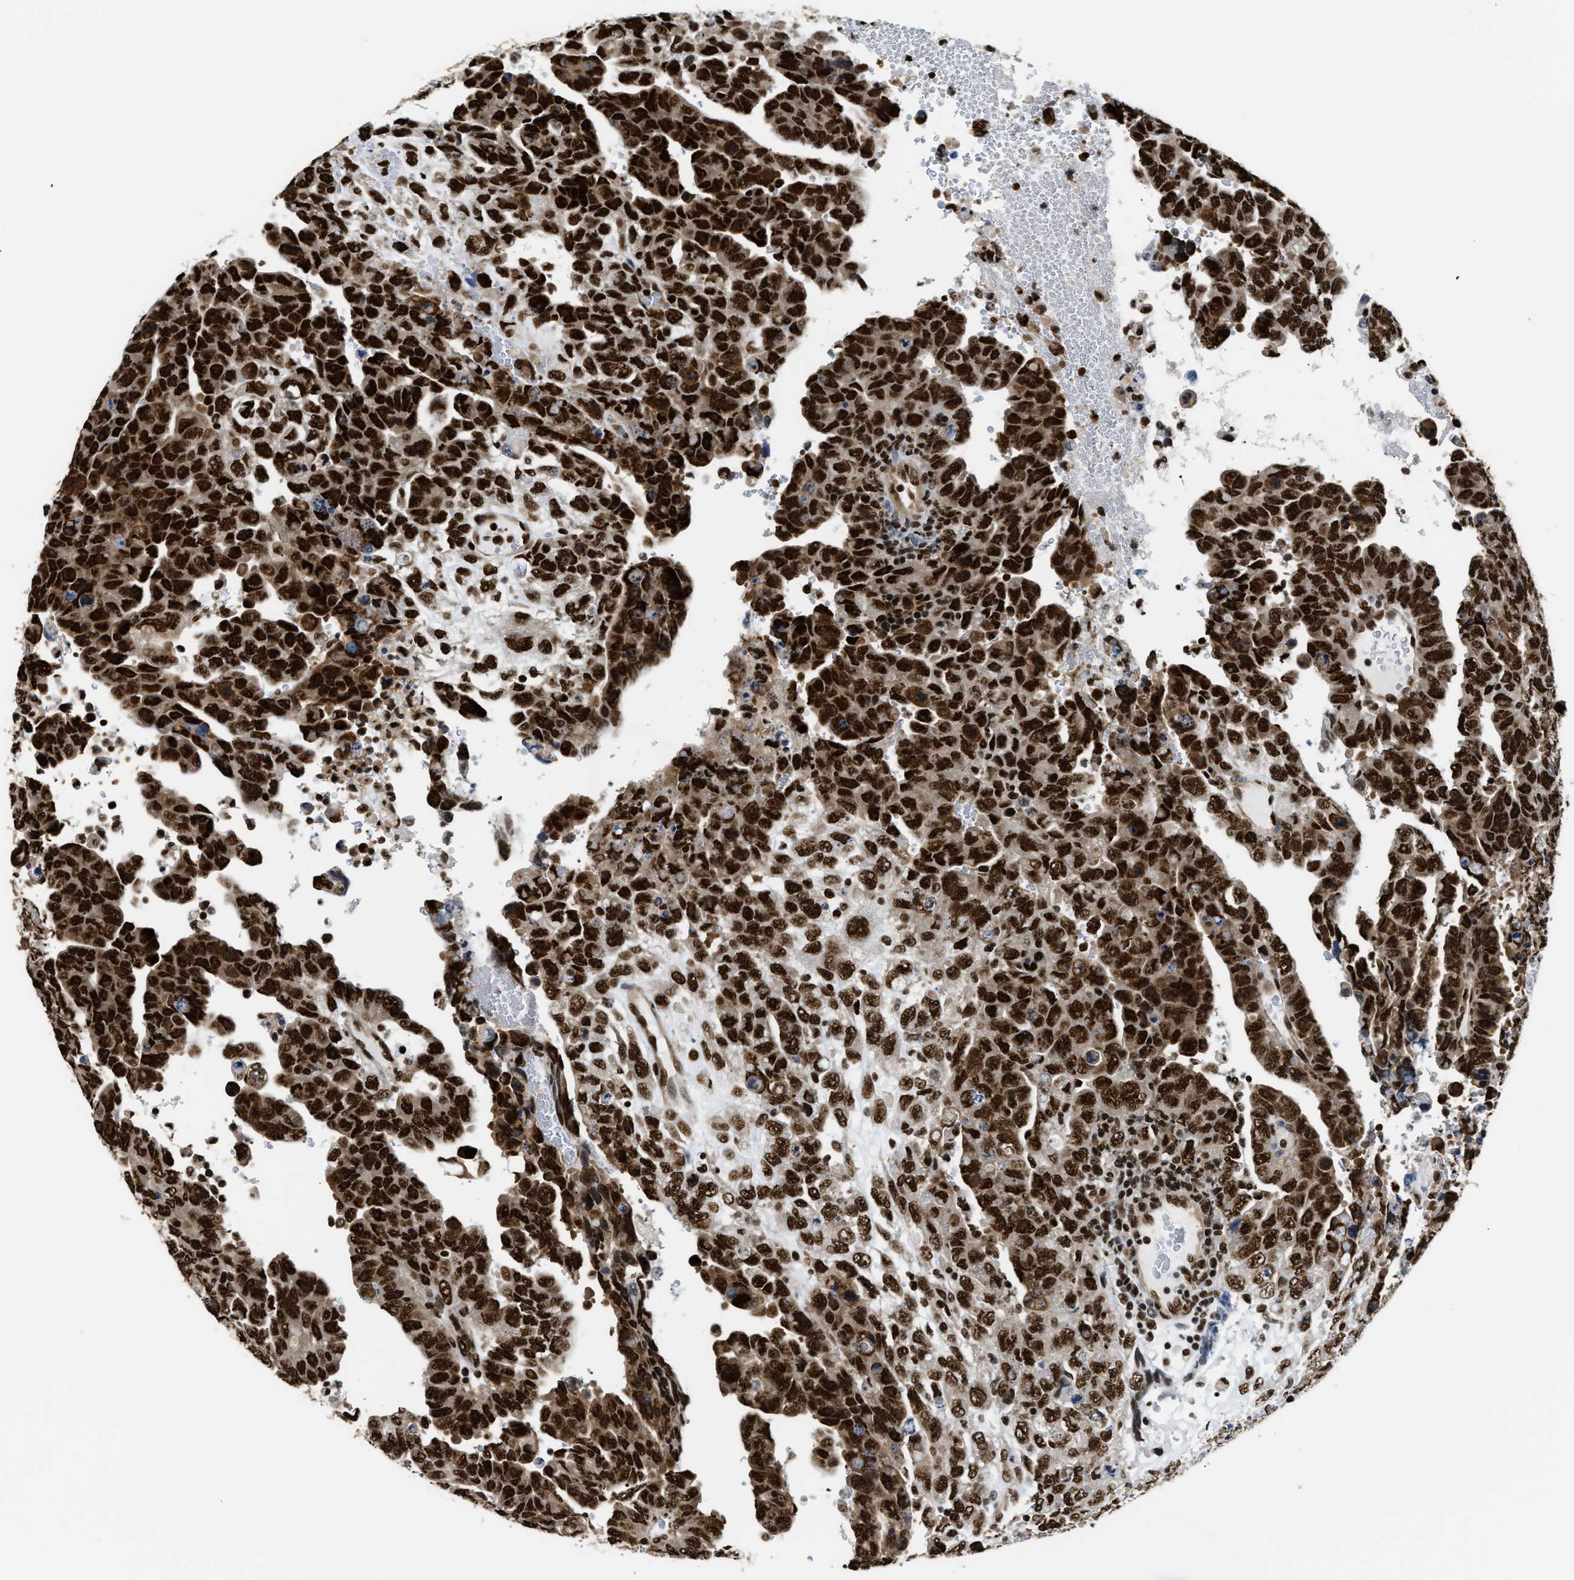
{"staining": {"intensity": "strong", "quantity": ">75%", "location": "cytoplasmic/membranous,nuclear"}, "tissue": "testis cancer", "cell_type": "Tumor cells", "image_type": "cancer", "snomed": [{"axis": "morphology", "description": "Carcinoma, Embryonal, NOS"}, {"axis": "topography", "description": "Testis"}], "caption": "Strong cytoplasmic/membranous and nuclear protein expression is appreciated in approximately >75% of tumor cells in testis cancer.", "gene": "CCNDBP1", "patient": {"sex": "male", "age": 28}}